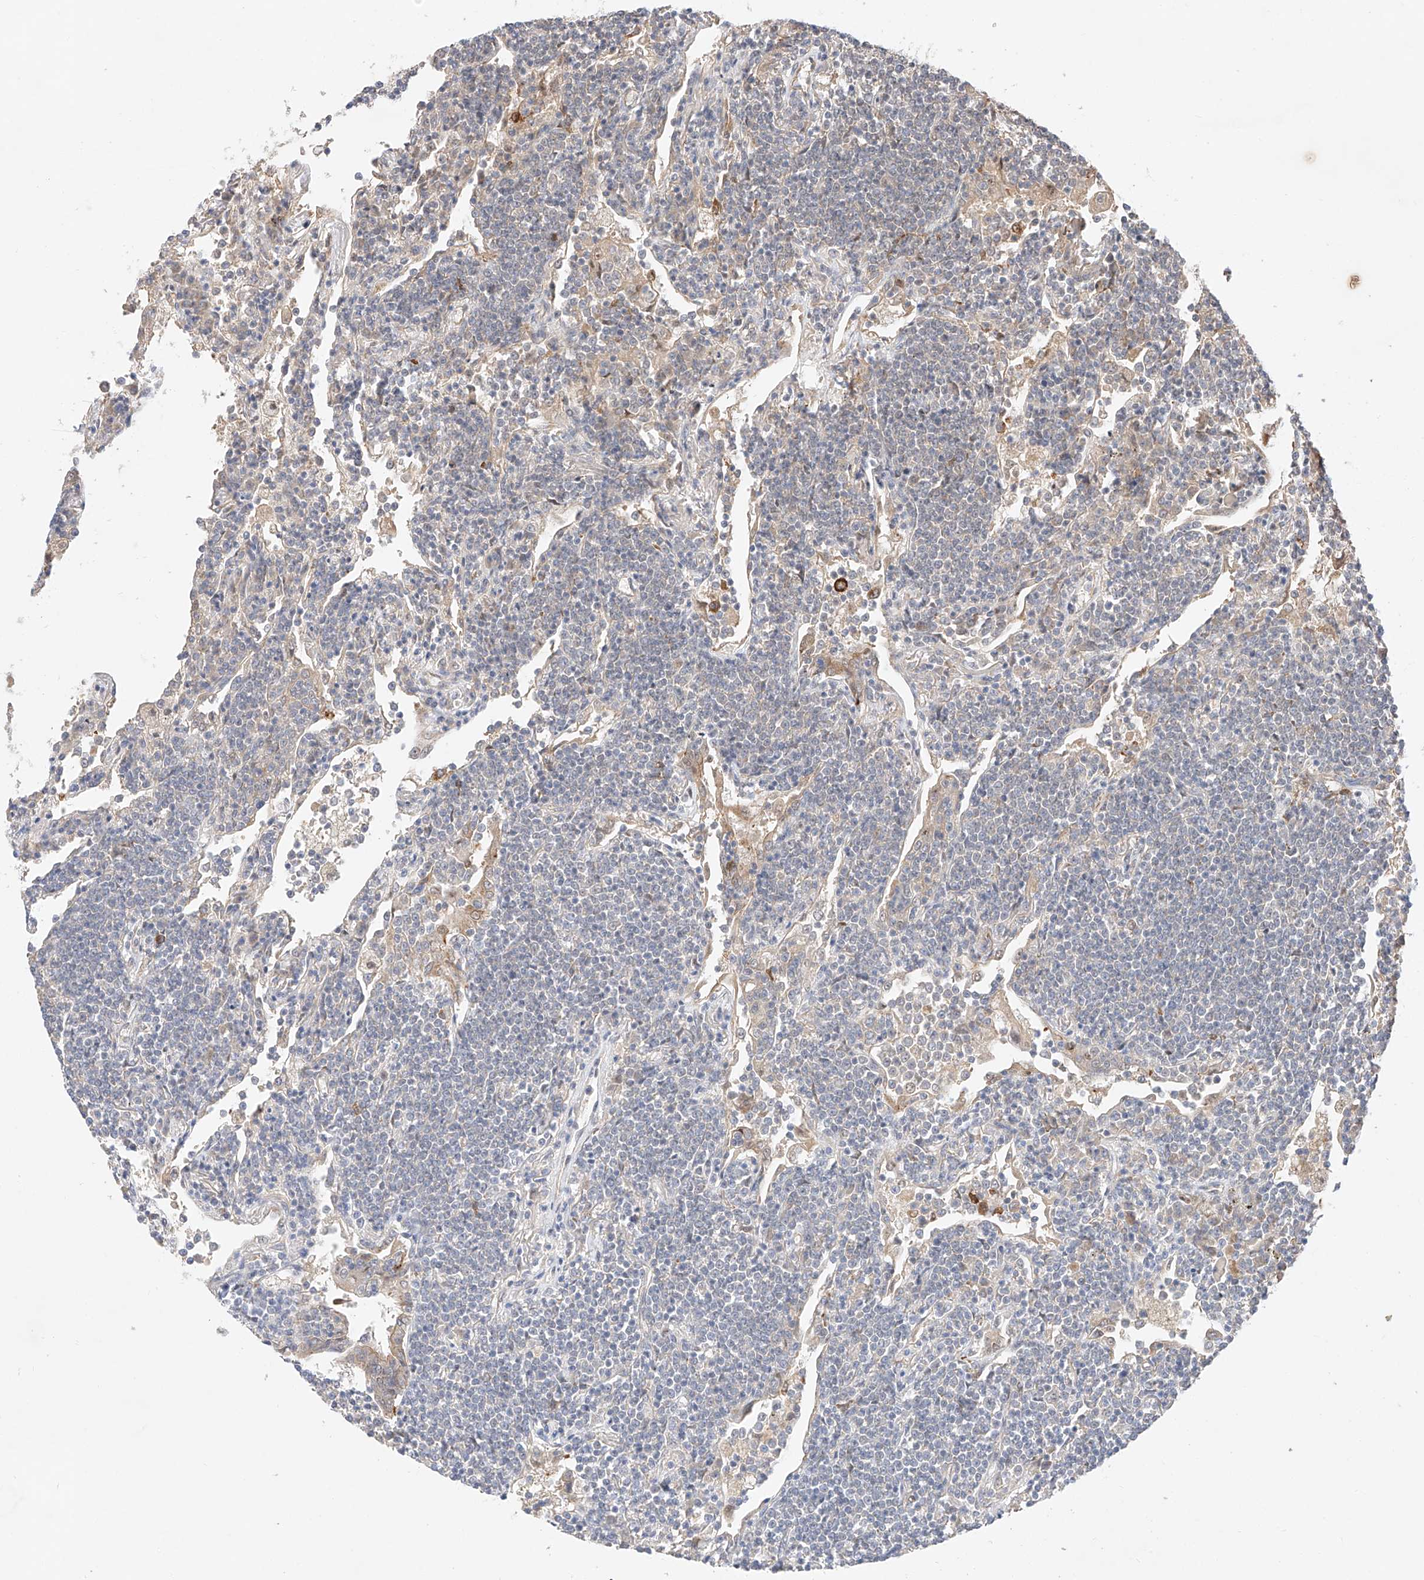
{"staining": {"intensity": "negative", "quantity": "none", "location": "none"}, "tissue": "lymphoma", "cell_type": "Tumor cells", "image_type": "cancer", "snomed": [{"axis": "morphology", "description": "Malignant lymphoma, non-Hodgkin's type, Low grade"}, {"axis": "topography", "description": "Lung"}], "caption": "High magnification brightfield microscopy of lymphoma stained with DAB (brown) and counterstained with hematoxylin (blue): tumor cells show no significant positivity. (DAB (3,3'-diaminobenzidine) immunohistochemistry with hematoxylin counter stain).", "gene": "IL22RA2", "patient": {"sex": "female", "age": 71}}